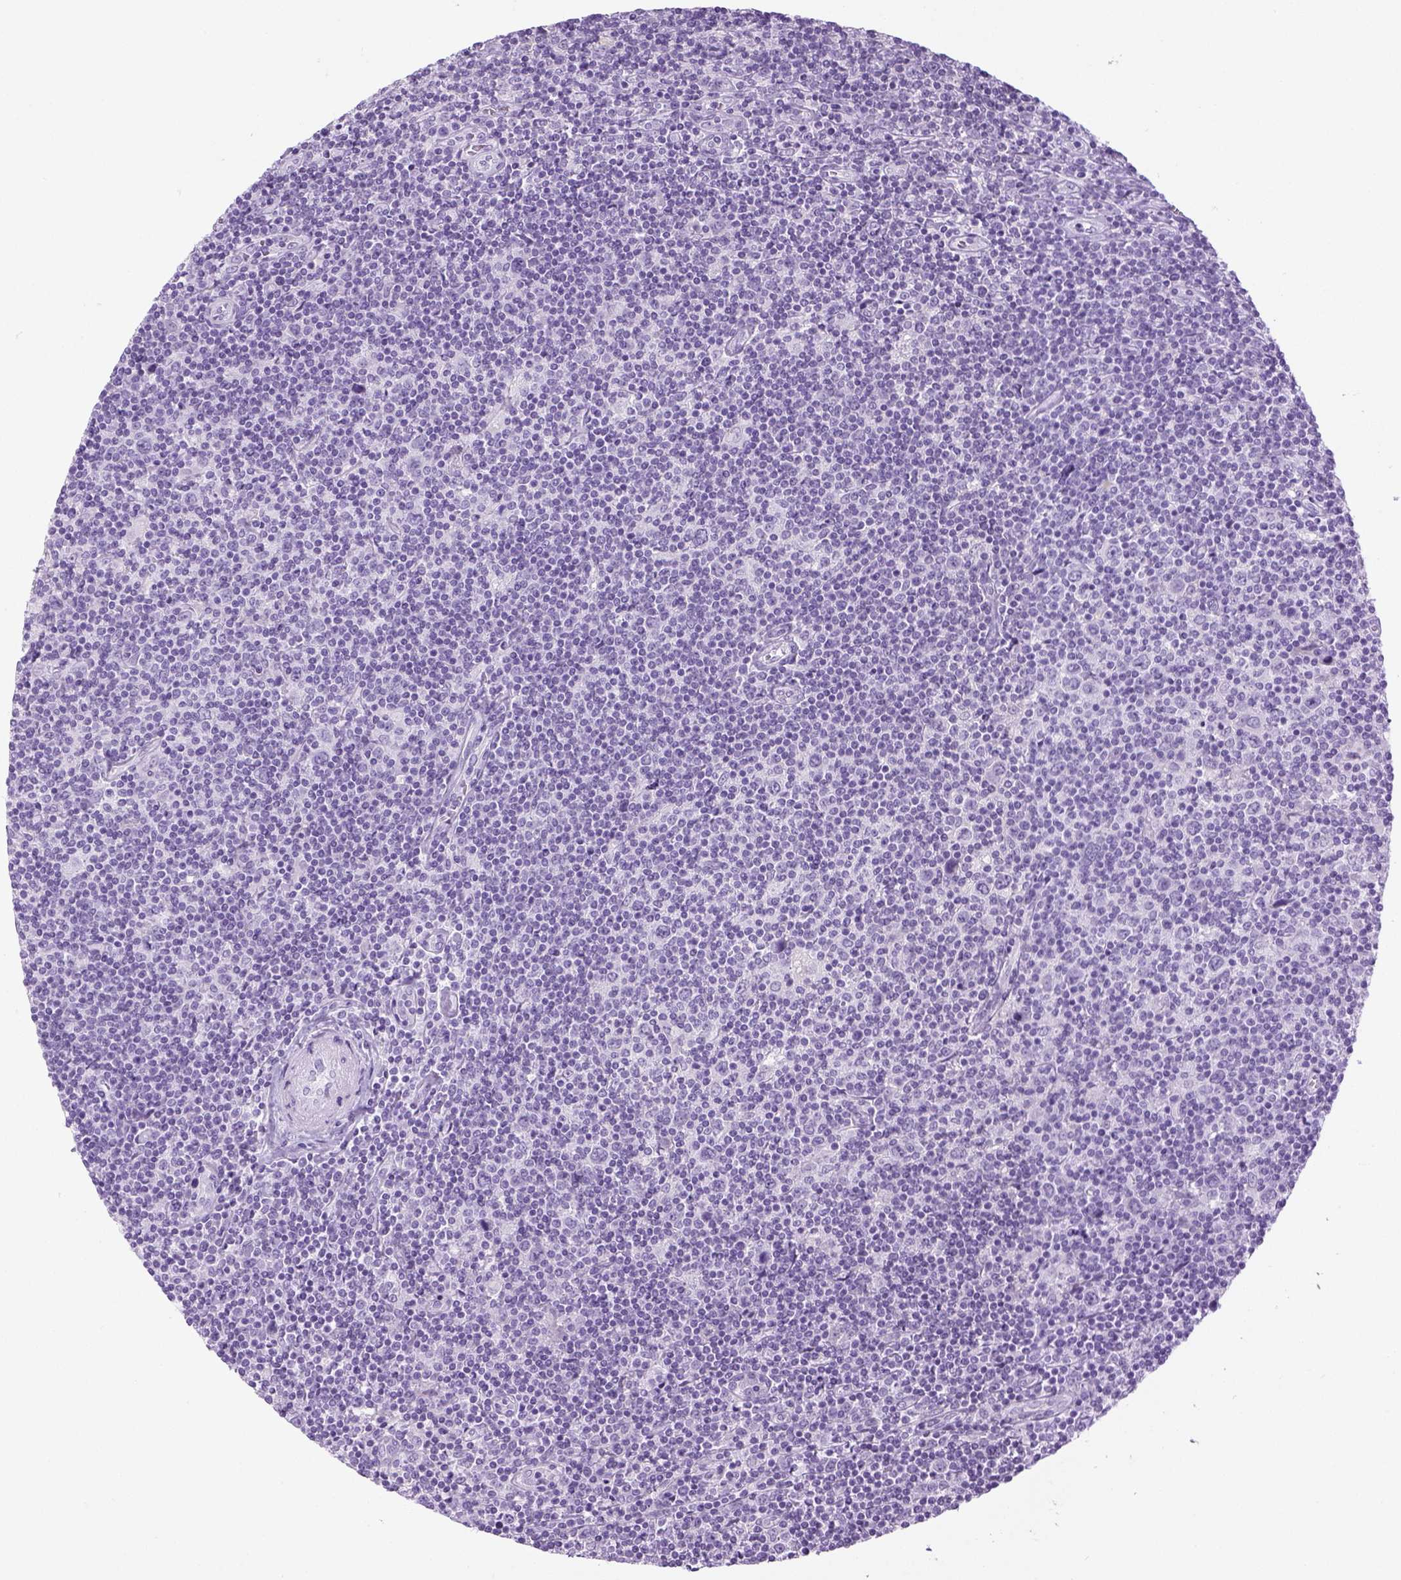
{"staining": {"intensity": "negative", "quantity": "none", "location": "none"}, "tissue": "lymphoma", "cell_type": "Tumor cells", "image_type": "cancer", "snomed": [{"axis": "morphology", "description": "Hodgkin's disease, NOS"}, {"axis": "topography", "description": "Lymph node"}], "caption": "An immunohistochemistry micrograph of Hodgkin's disease is shown. There is no staining in tumor cells of Hodgkin's disease.", "gene": "LGSN", "patient": {"sex": "male", "age": 40}}